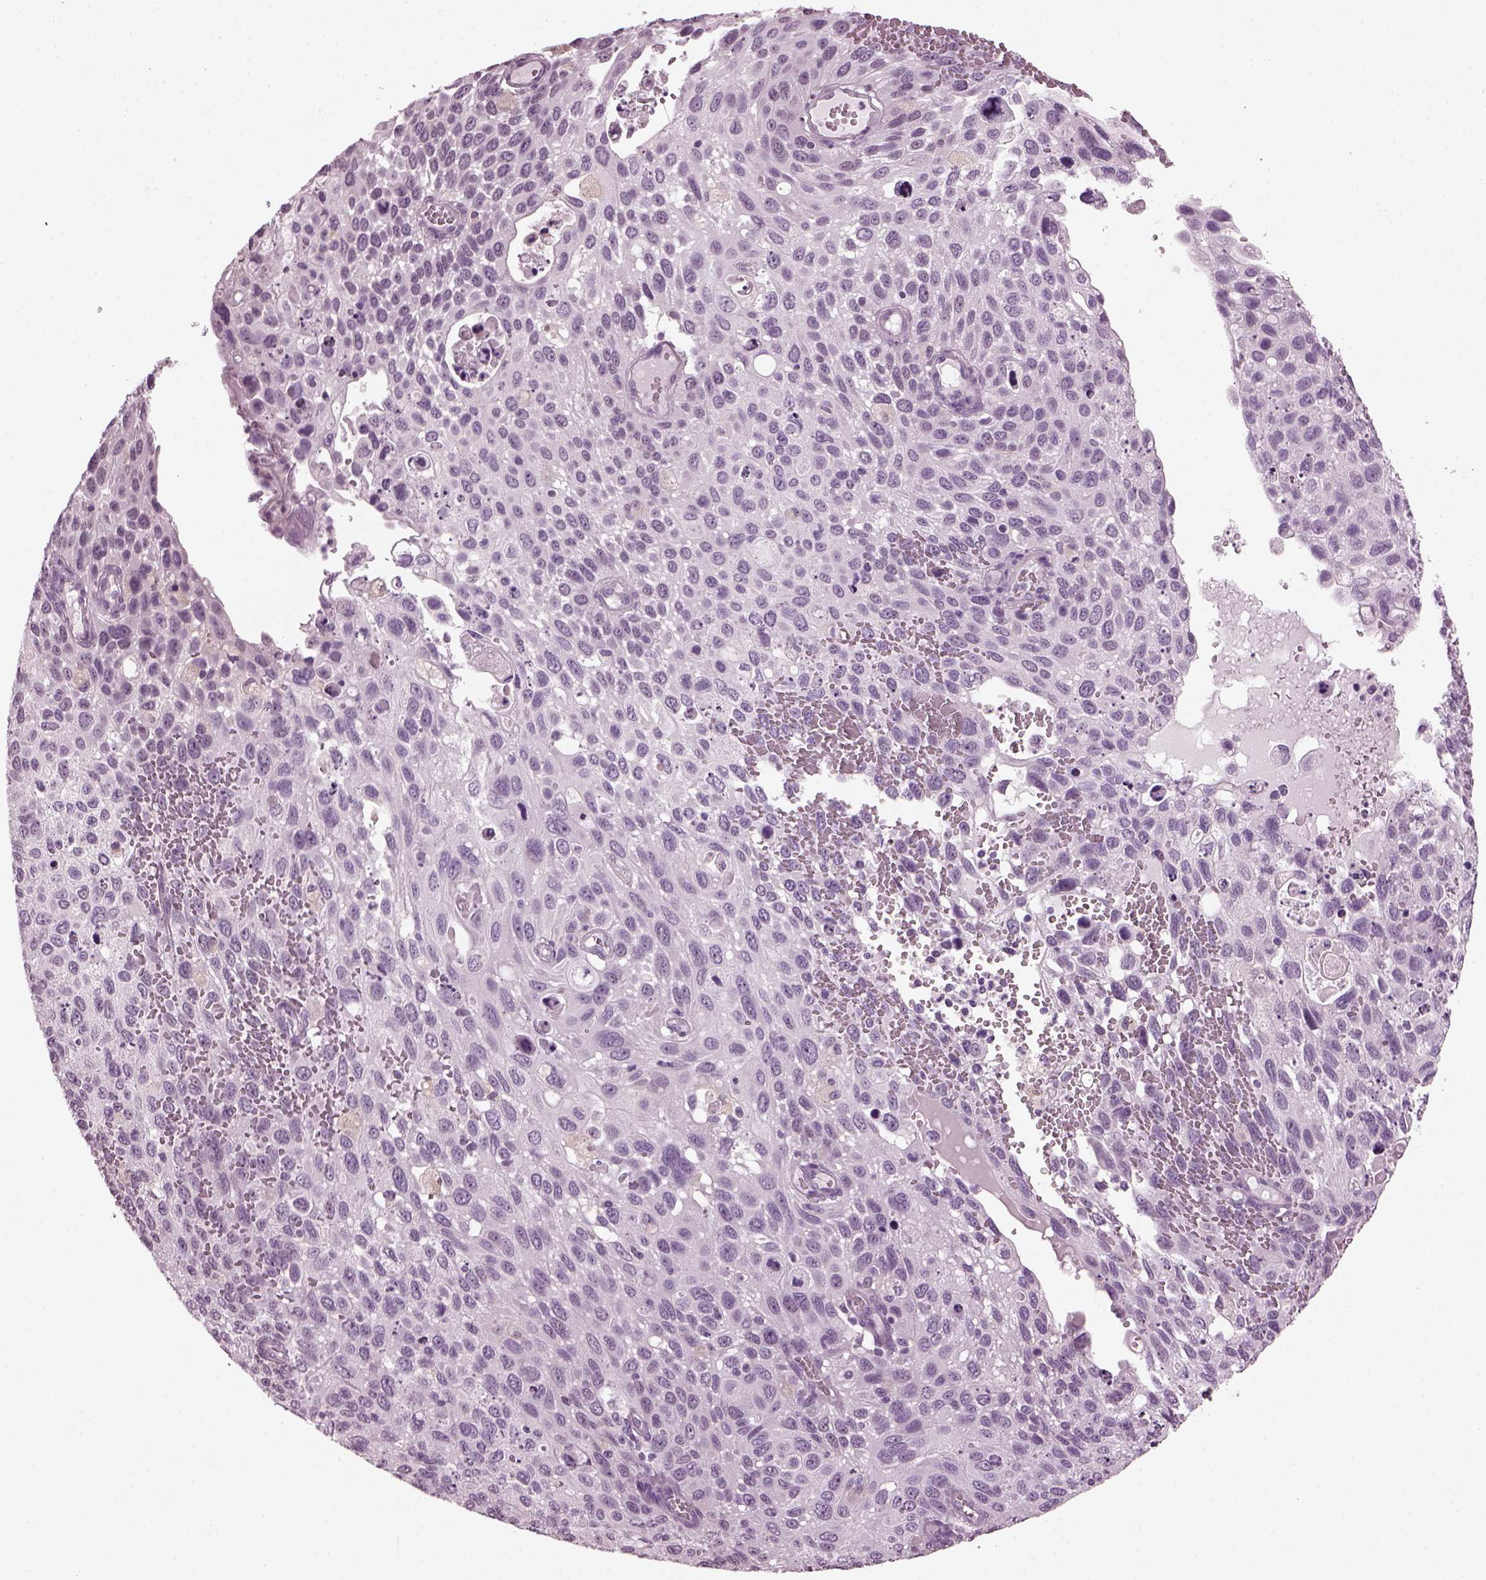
{"staining": {"intensity": "negative", "quantity": "none", "location": "none"}, "tissue": "cervical cancer", "cell_type": "Tumor cells", "image_type": "cancer", "snomed": [{"axis": "morphology", "description": "Squamous cell carcinoma, NOS"}, {"axis": "topography", "description": "Cervix"}], "caption": "Tumor cells are negative for protein expression in human squamous cell carcinoma (cervical).", "gene": "SLC6A17", "patient": {"sex": "female", "age": 70}}